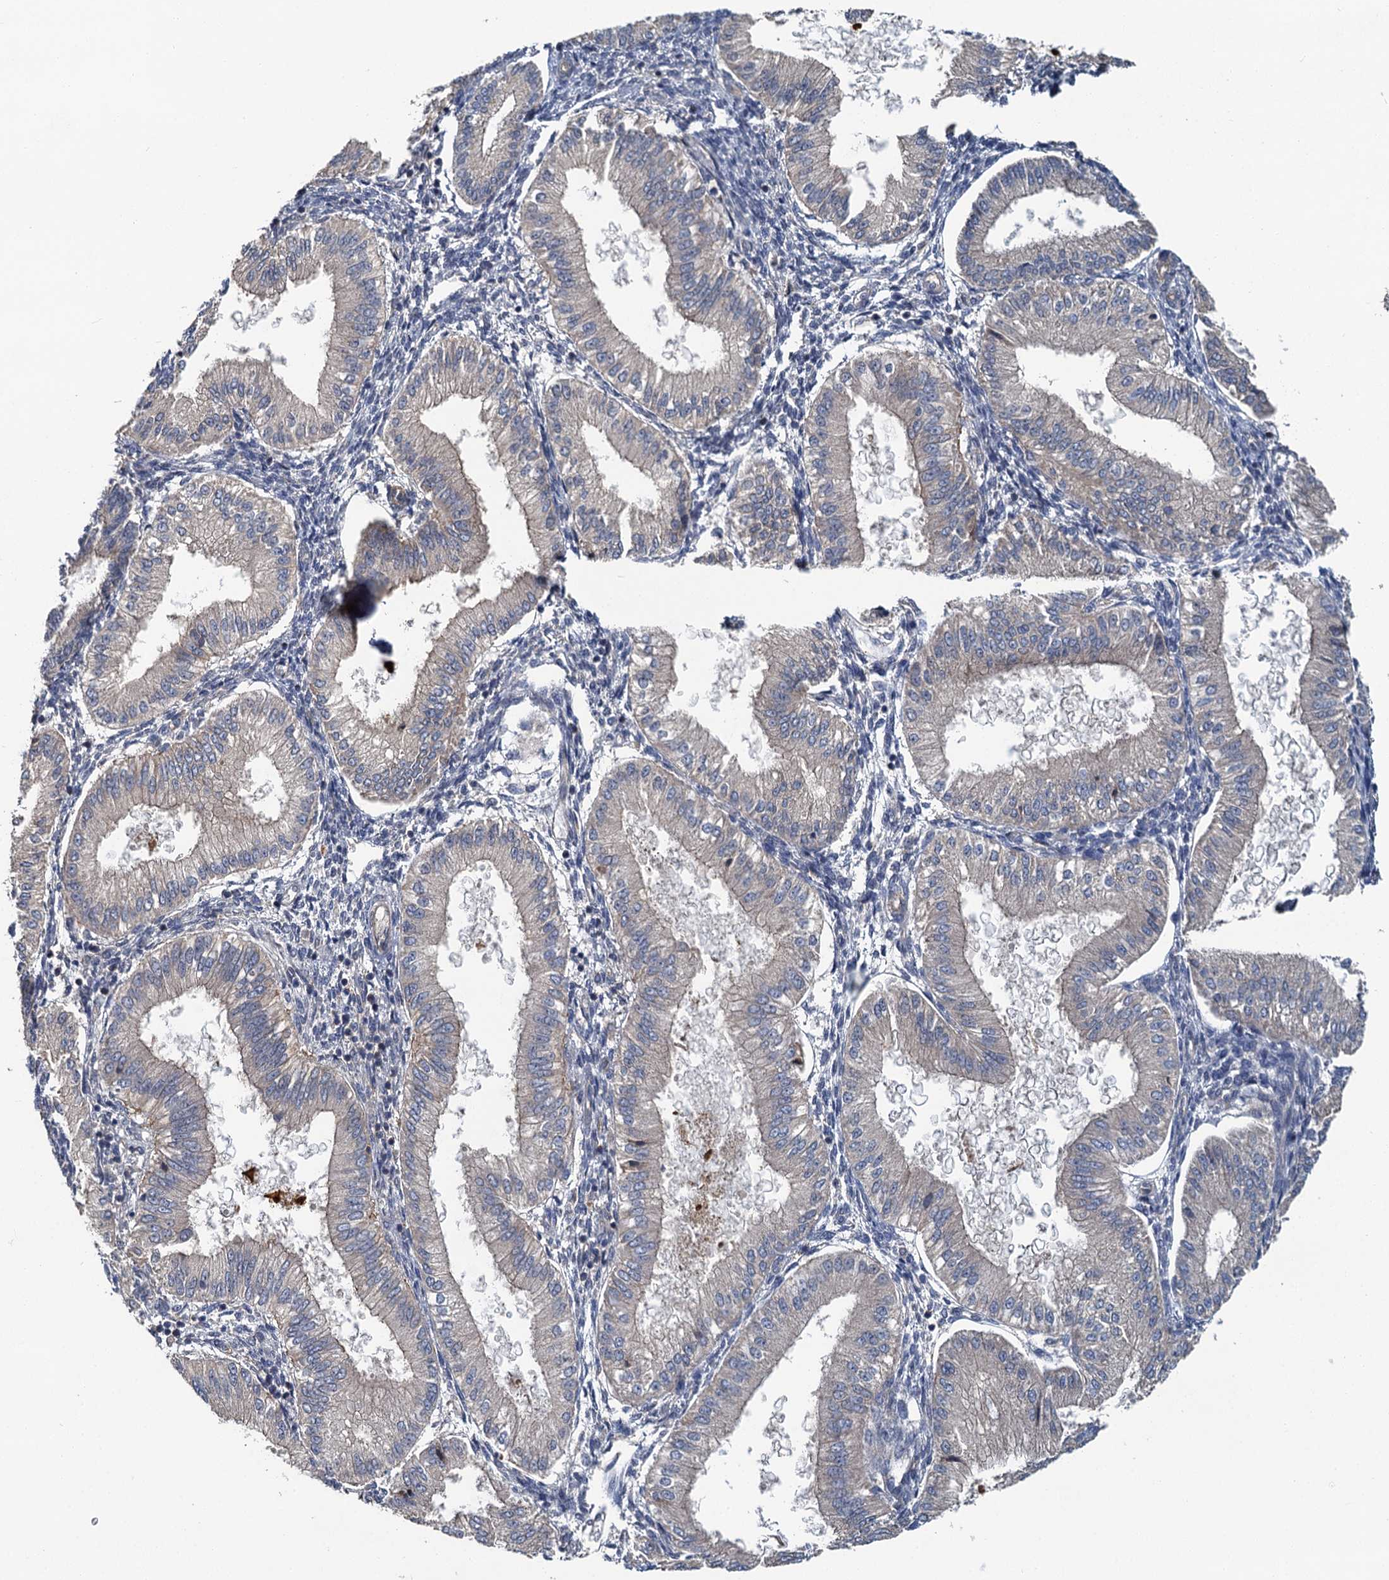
{"staining": {"intensity": "negative", "quantity": "none", "location": "none"}, "tissue": "endometrium", "cell_type": "Cells in endometrial stroma", "image_type": "normal", "snomed": [{"axis": "morphology", "description": "Normal tissue, NOS"}, {"axis": "topography", "description": "Endometrium"}], "caption": "High magnification brightfield microscopy of benign endometrium stained with DAB (3,3'-diaminobenzidine) (brown) and counterstained with hematoxylin (blue): cells in endometrial stroma show no significant staining. (Stains: DAB immunohistochemistry (IHC) with hematoxylin counter stain, Microscopy: brightfield microscopy at high magnification).", "gene": "ZNF324", "patient": {"sex": "female", "age": 39}}